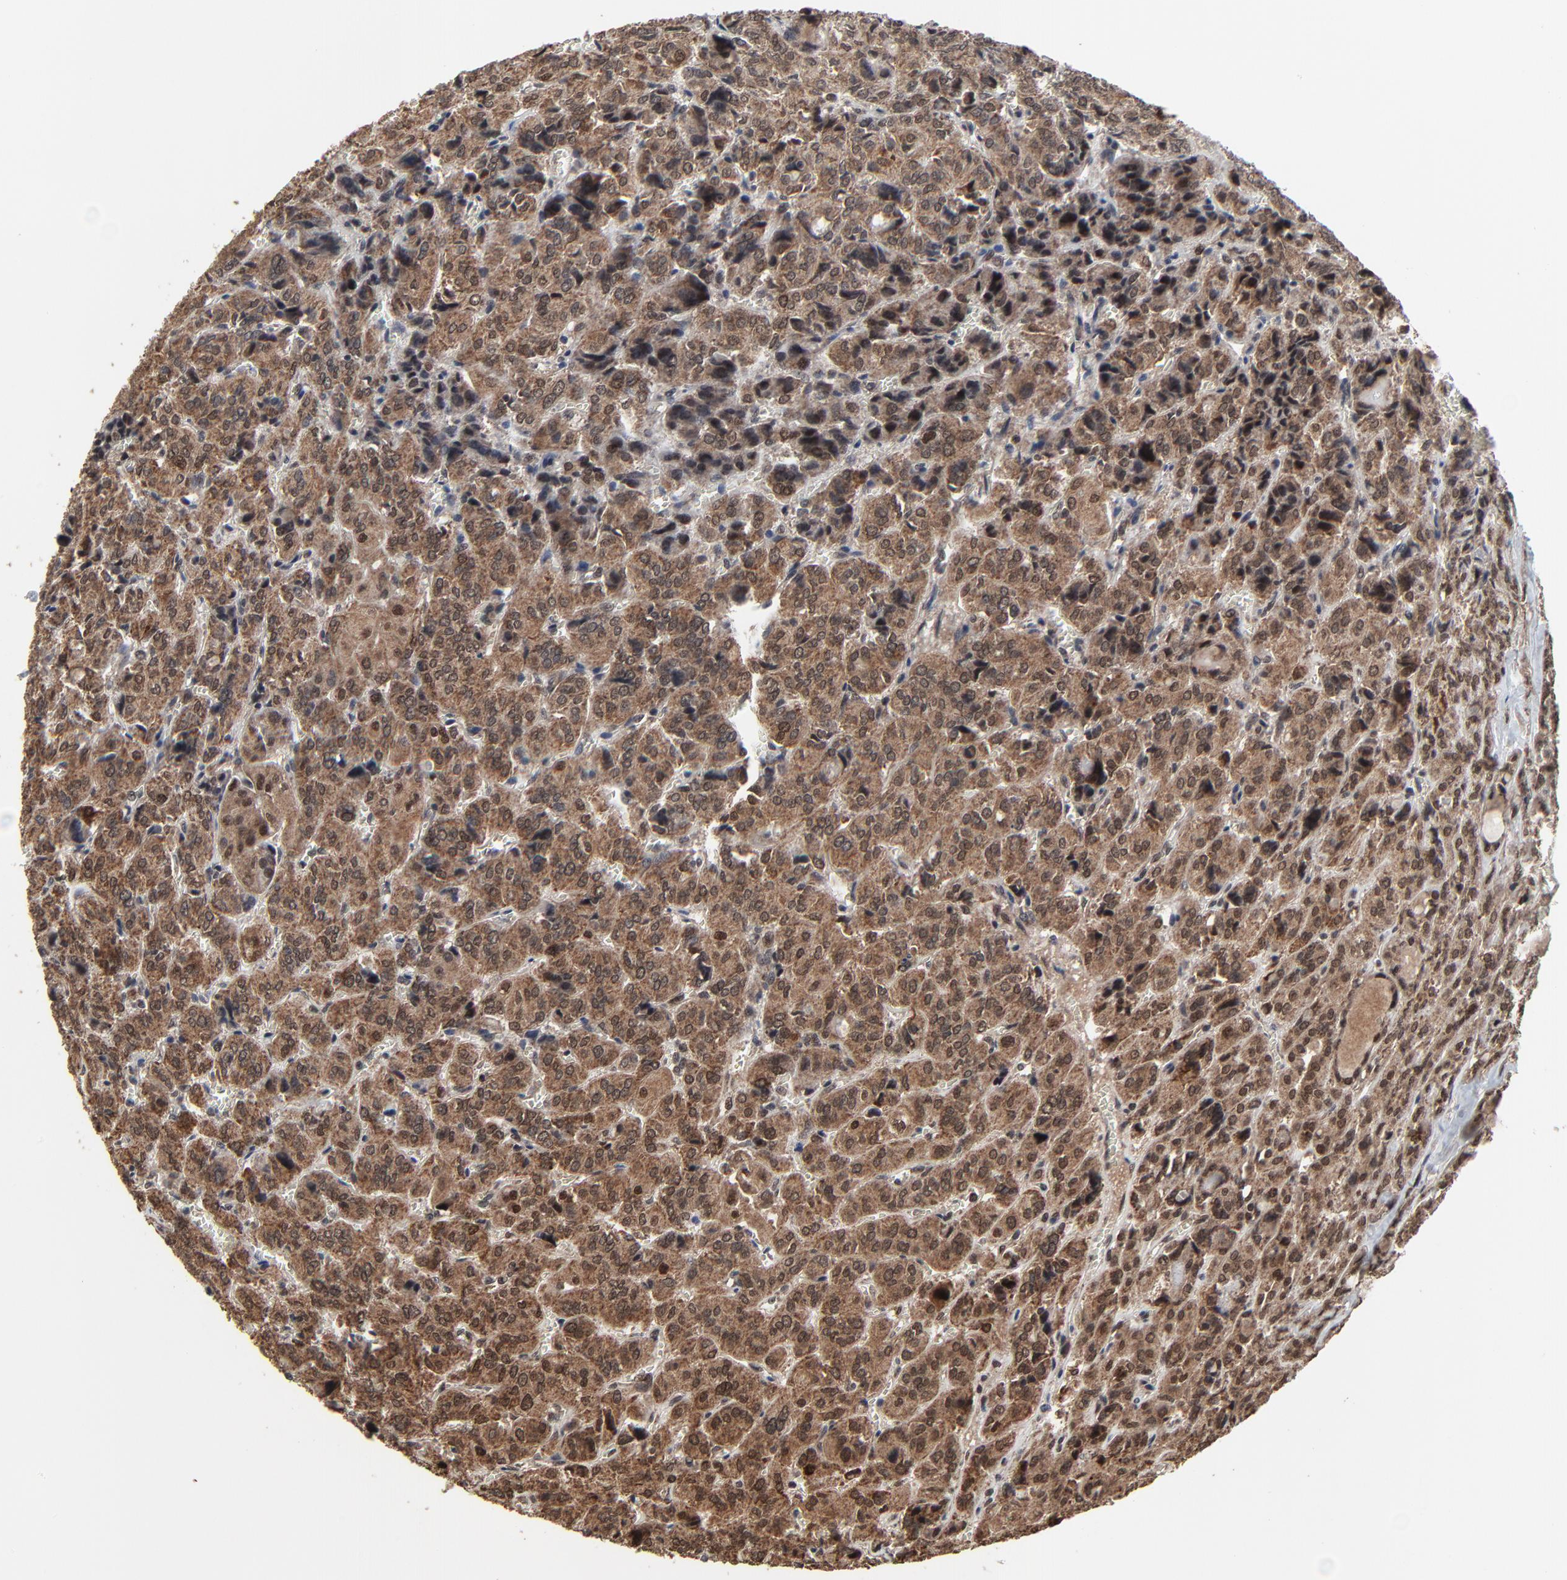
{"staining": {"intensity": "moderate", "quantity": ">75%", "location": "cytoplasmic/membranous,nuclear"}, "tissue": "thyroid cancer", "cell_type": "Tumor cells", "image_type": "cancer", "snomed": [{"axis": "morphology", "description": "Follicular adenoma carcinoma, NOS"}, {"axis": "topography", "description": "Thyroid gland"}], "caption": "IHC image of neoplastic tissue: follicular adenoma carcinoma (thyroid) stained using immunohistochemistry shows medium levels of moderate protein expression localized specifically in the cytoplasmic/membranous and nuclear of tumor cells, appearing as a cytoplasmic/membranous and nuclear brown color.", "gene": "RHOJ", "patient": {"sex": "female", "age": 71}}